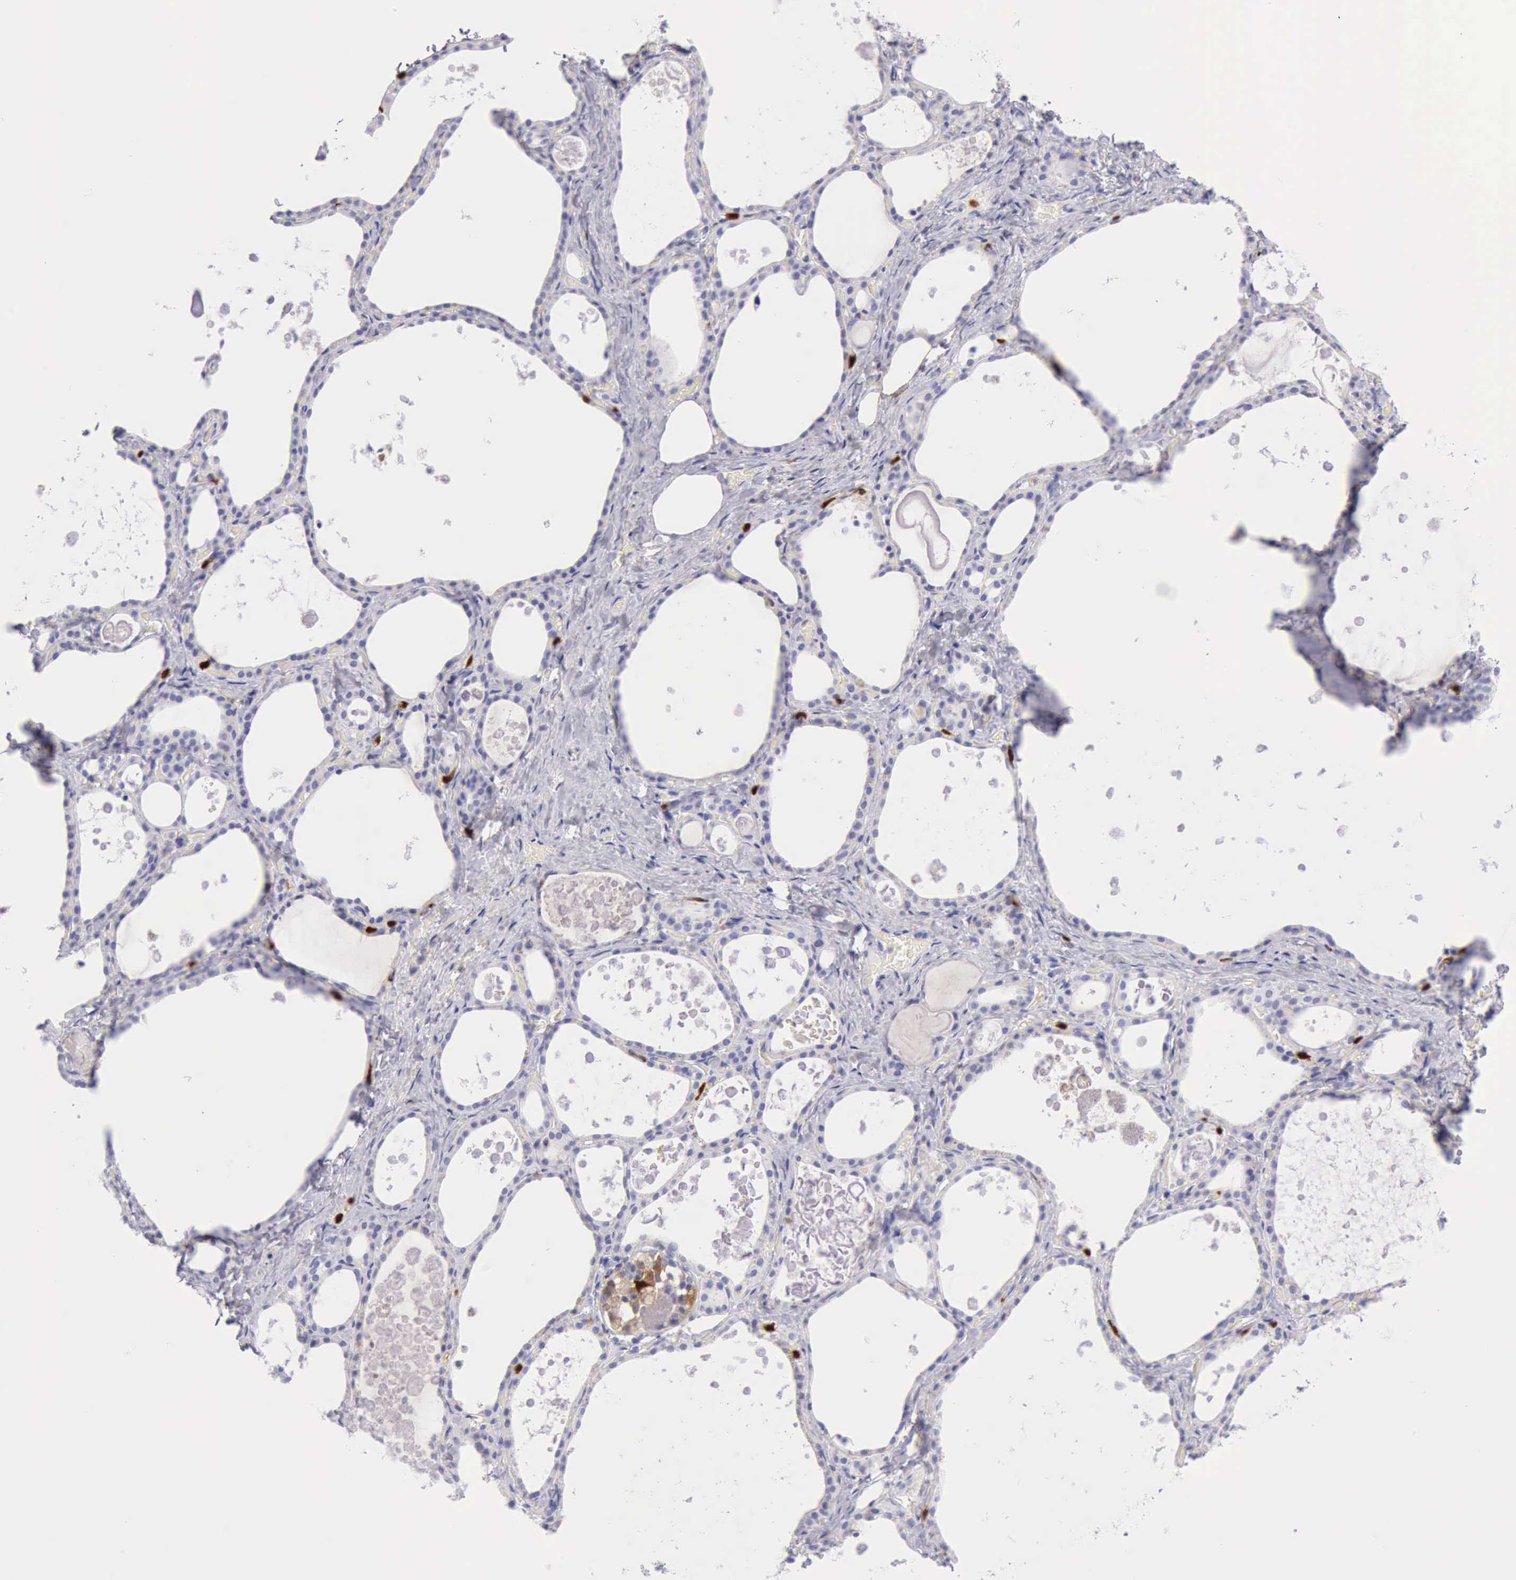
{"staining": {"intensity": "negative", "quantity": "none", "location": "none"}, "tissue": "thyroid gland", "cell_type": "Glandular cells", "image_type": "normal", "snomed": [{"axis": "morphology", "description": "Normal tissue, NOS"}, {"axis": "topography", "description": "Thyroid gland"}], "caption": "Immunohistochemistry histopathology image of benign thyroid gland: human thyroid gland stained with DAB demonstrates no significant protein positivity in glandular cells.", "gene": "CSTA", "patient": {"sex": "male", "age": 61}}